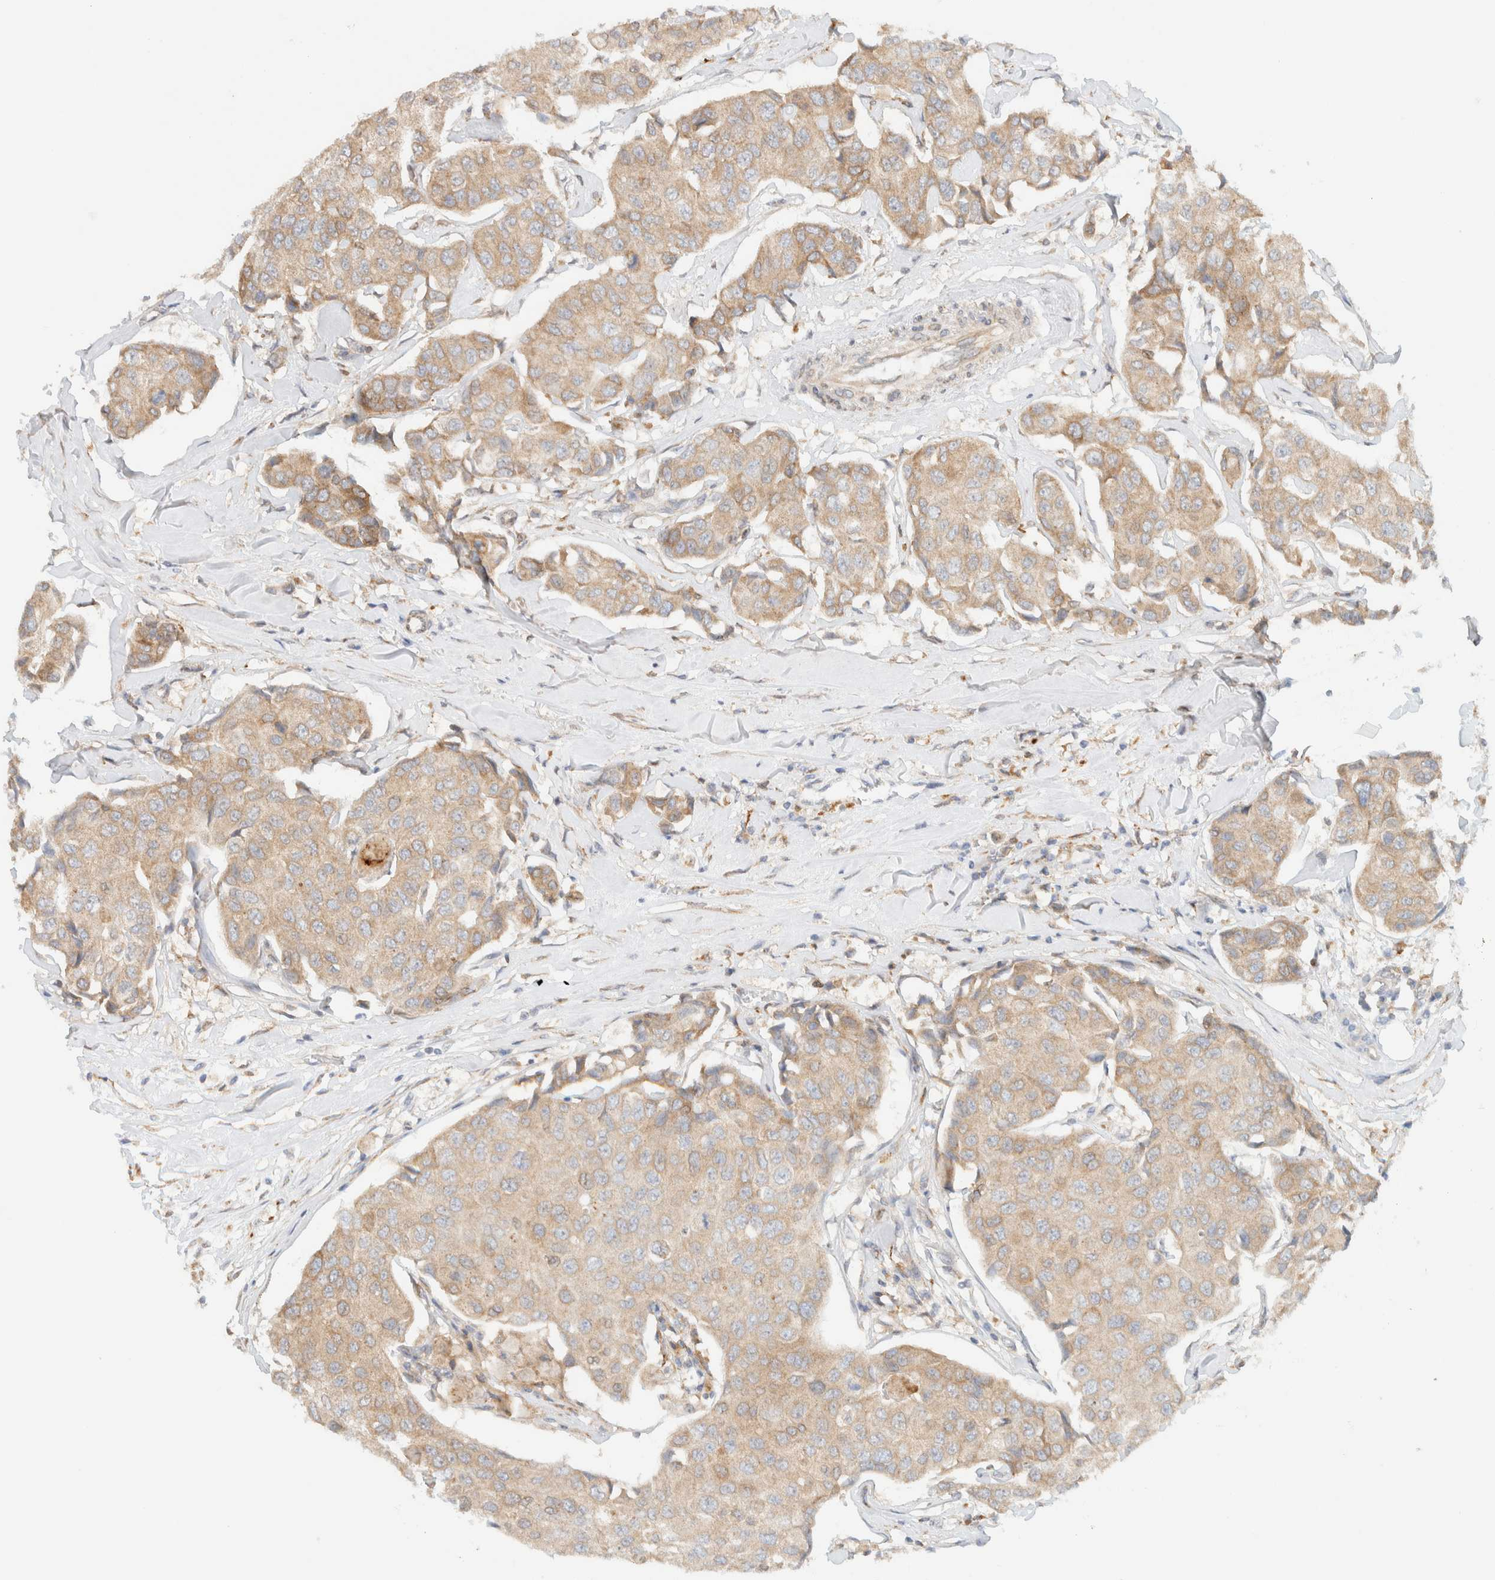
{"staining": {"intensity": "weak", "quantity": ">75%", "location": "cytoplasmic/membranous"}, "tissue": "breast cancer", "cell_type": "Tumor cells", "image_type": "cancer", "snomed": [{"axis": "morphology", "description": "Duct carcinoma"}, {"axis": "topography", "description": "Breast"}], "caption": "Breast invasive ductal carcinoma stained for a protein displays weak cytoplasmic/membranous positivity in tumor cells.", "gene": "NT5C", "patient": {"sex": "female", "age": 80}}